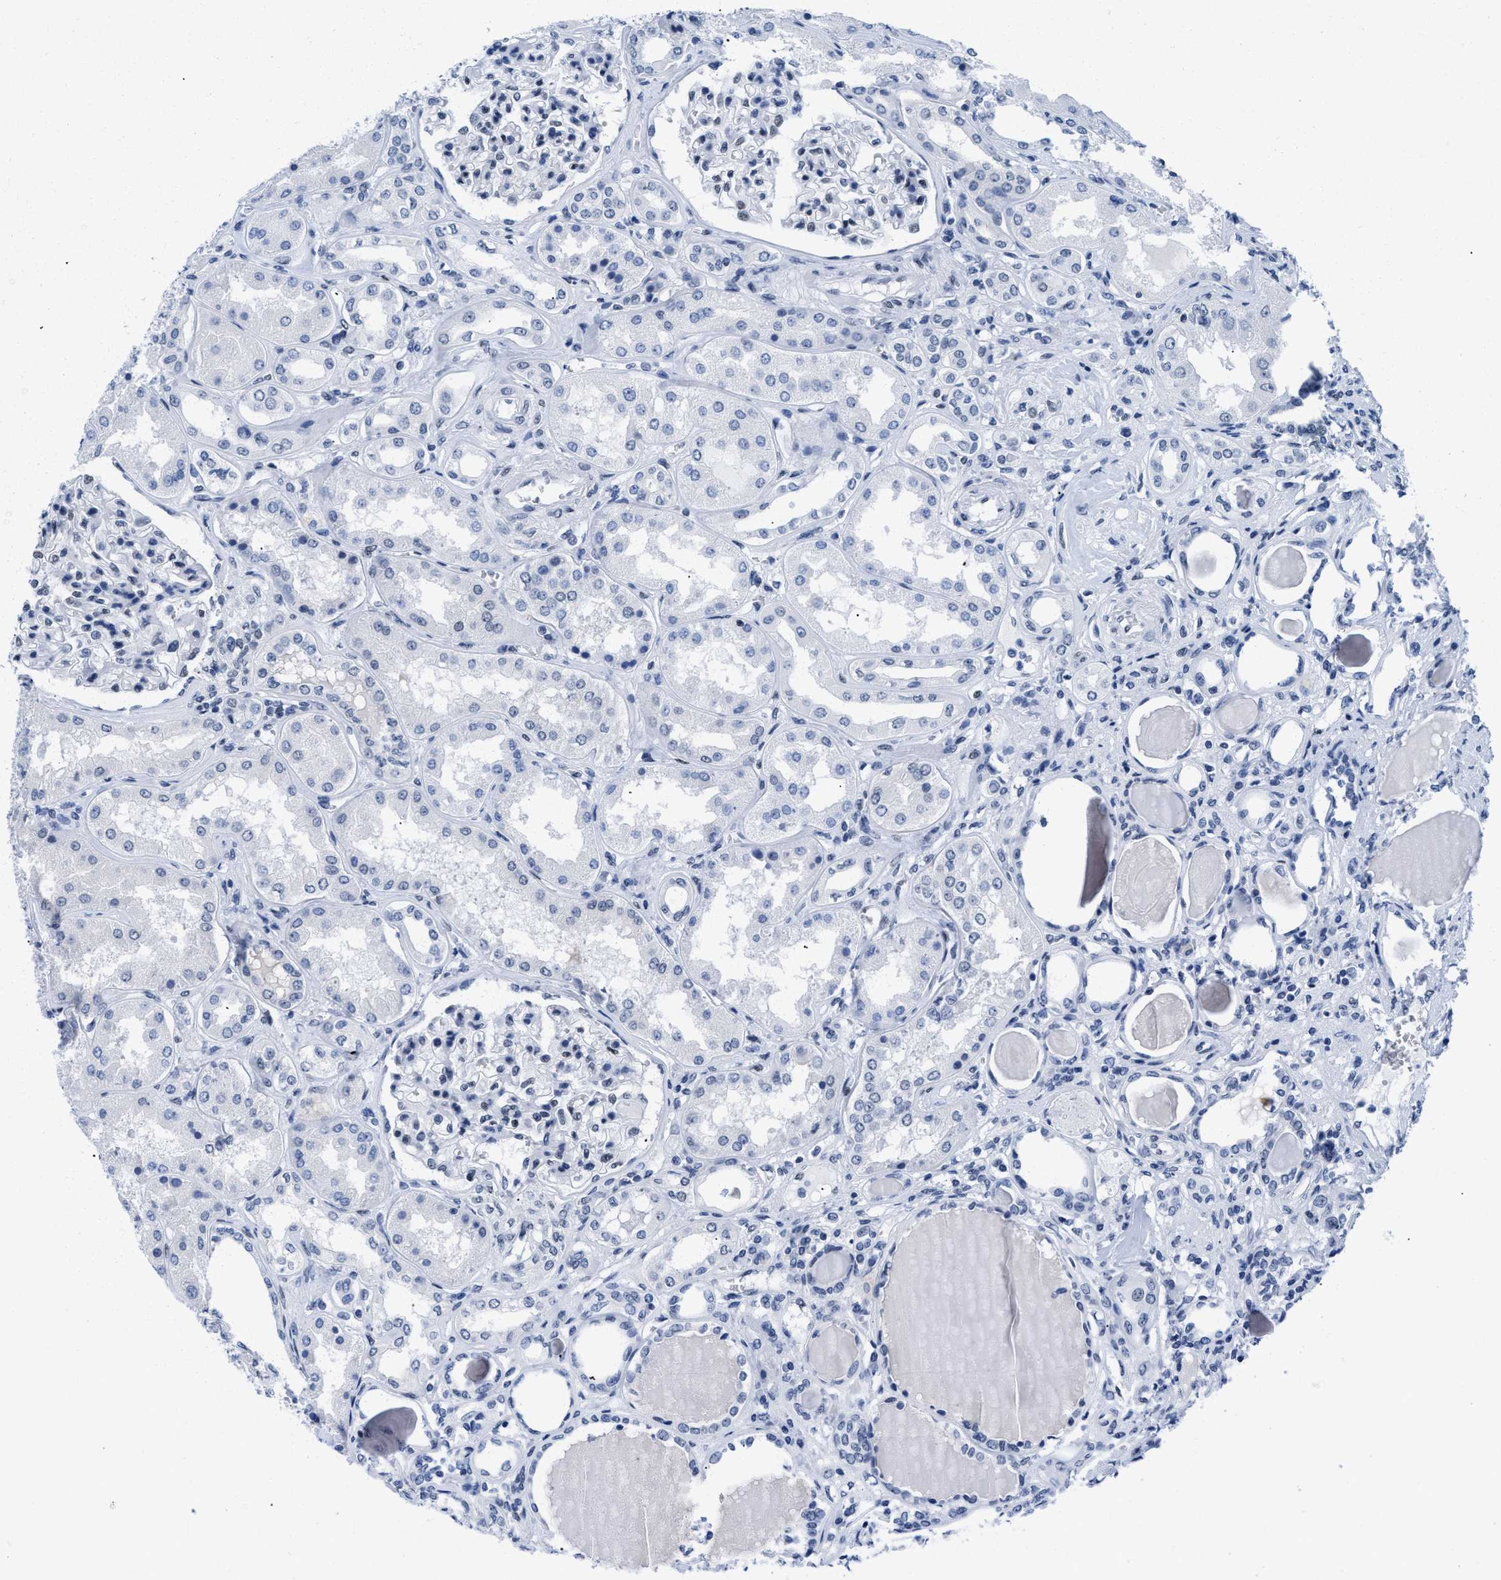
{"staining": {"intensity": "moderate", "quantity": "<25%", "location": "nuclear"}, "tissue": "kidney", "cell_type": "Cells in glomeruli", "image_type": "normal", "snomed": [{"axis": "morphology", "description": "Normal tissue, NOS"}, {"axis": "topography", "description": "Kidney"}], "caption": "An immunohistochemistry histopathology image of benign tissue is shown. Protein staining in brown labels moderate nuclear positivity in kidney within cells in glomeruli.", "gene": "CTBP1", "patient": {"sex": "female", "age": 56}}